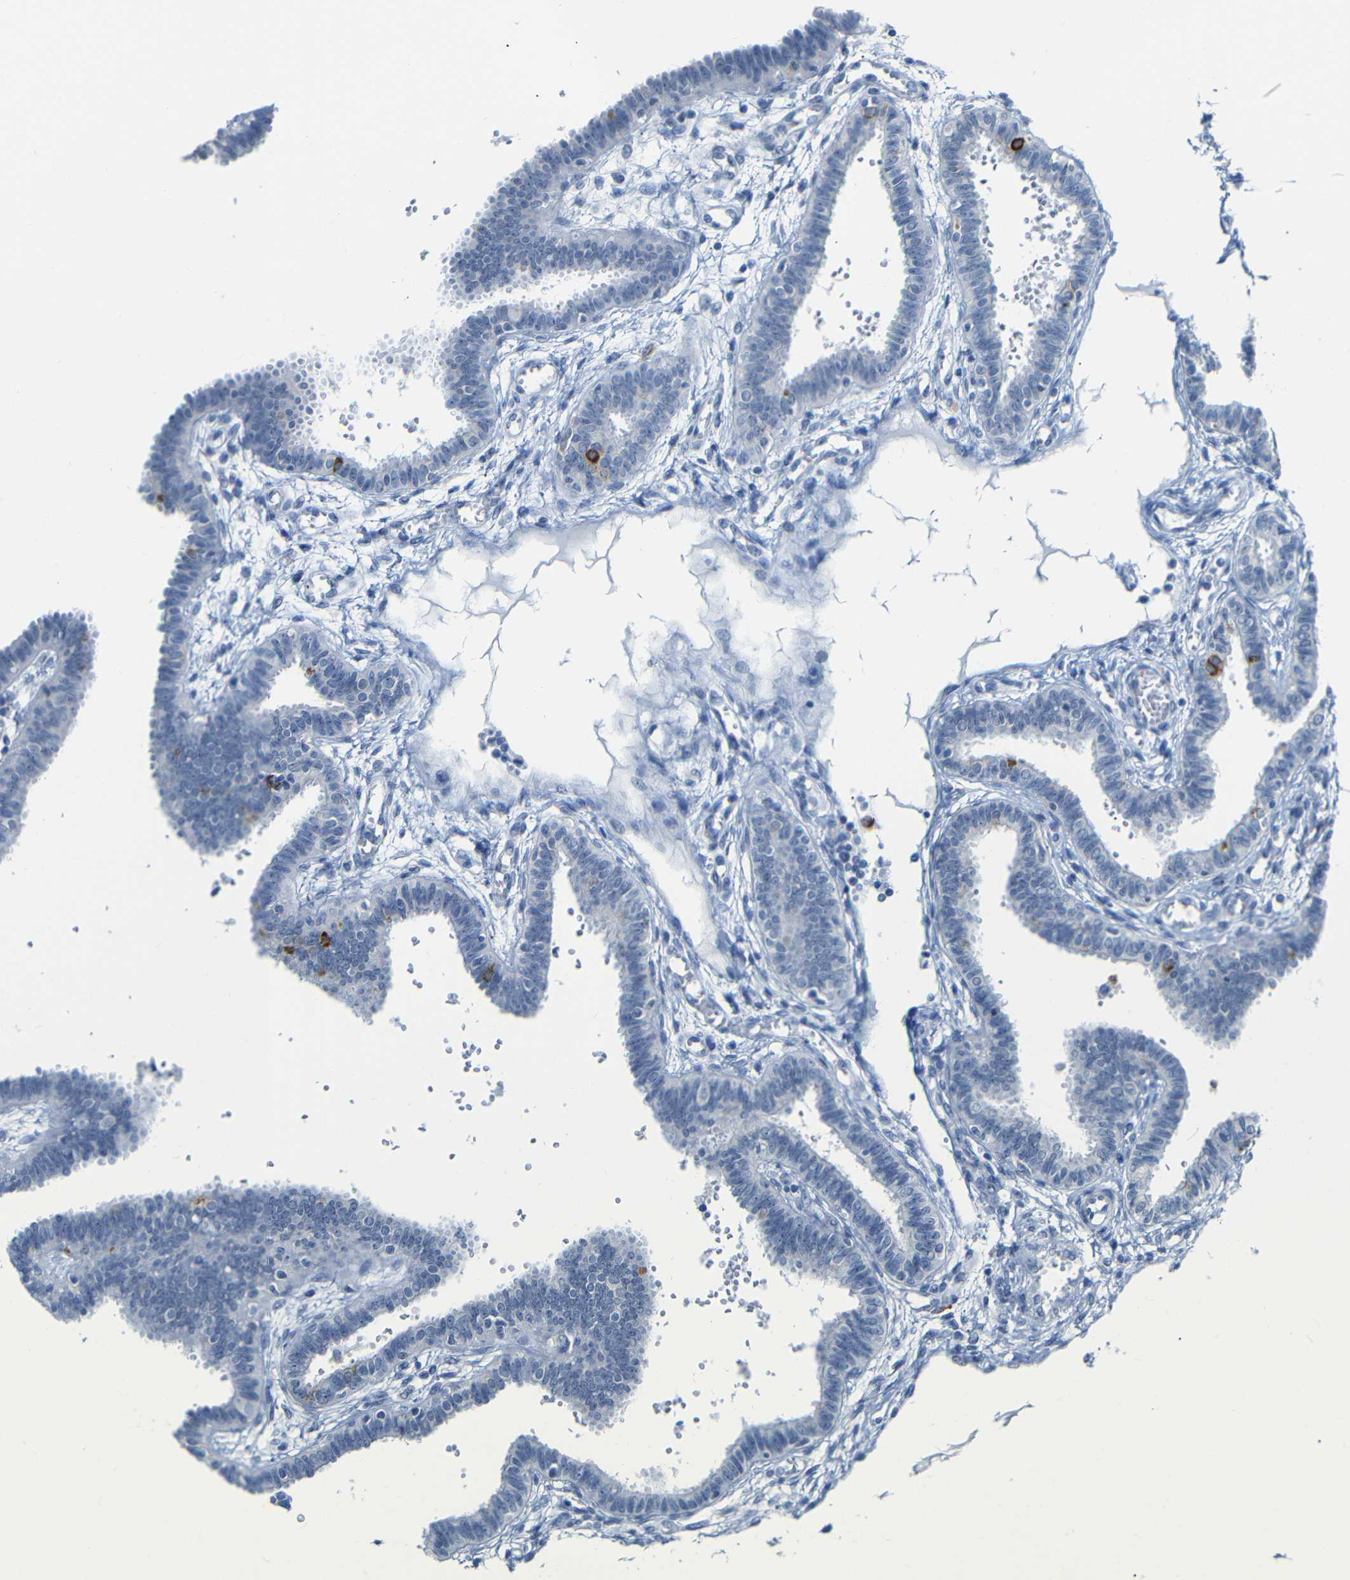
{"staining": {"intensity": "negative", "quantity": "none", "location": "none"}, "tissue": "fallopian tube", "cell_type": "Glandular cells", "image_type": "normal", "snomed": [{"axis": "morphology", "description": "Normal tissue, NOS"}, {"axis": "topography", "description": "Fallopian tube"}], "caption": "IHC image of benign fallopian tube stained for a protein (brown), which reveals no expression in glandular cells.", "gene": "C15orf48", "patient": {"sex": "female", "age": 32}}